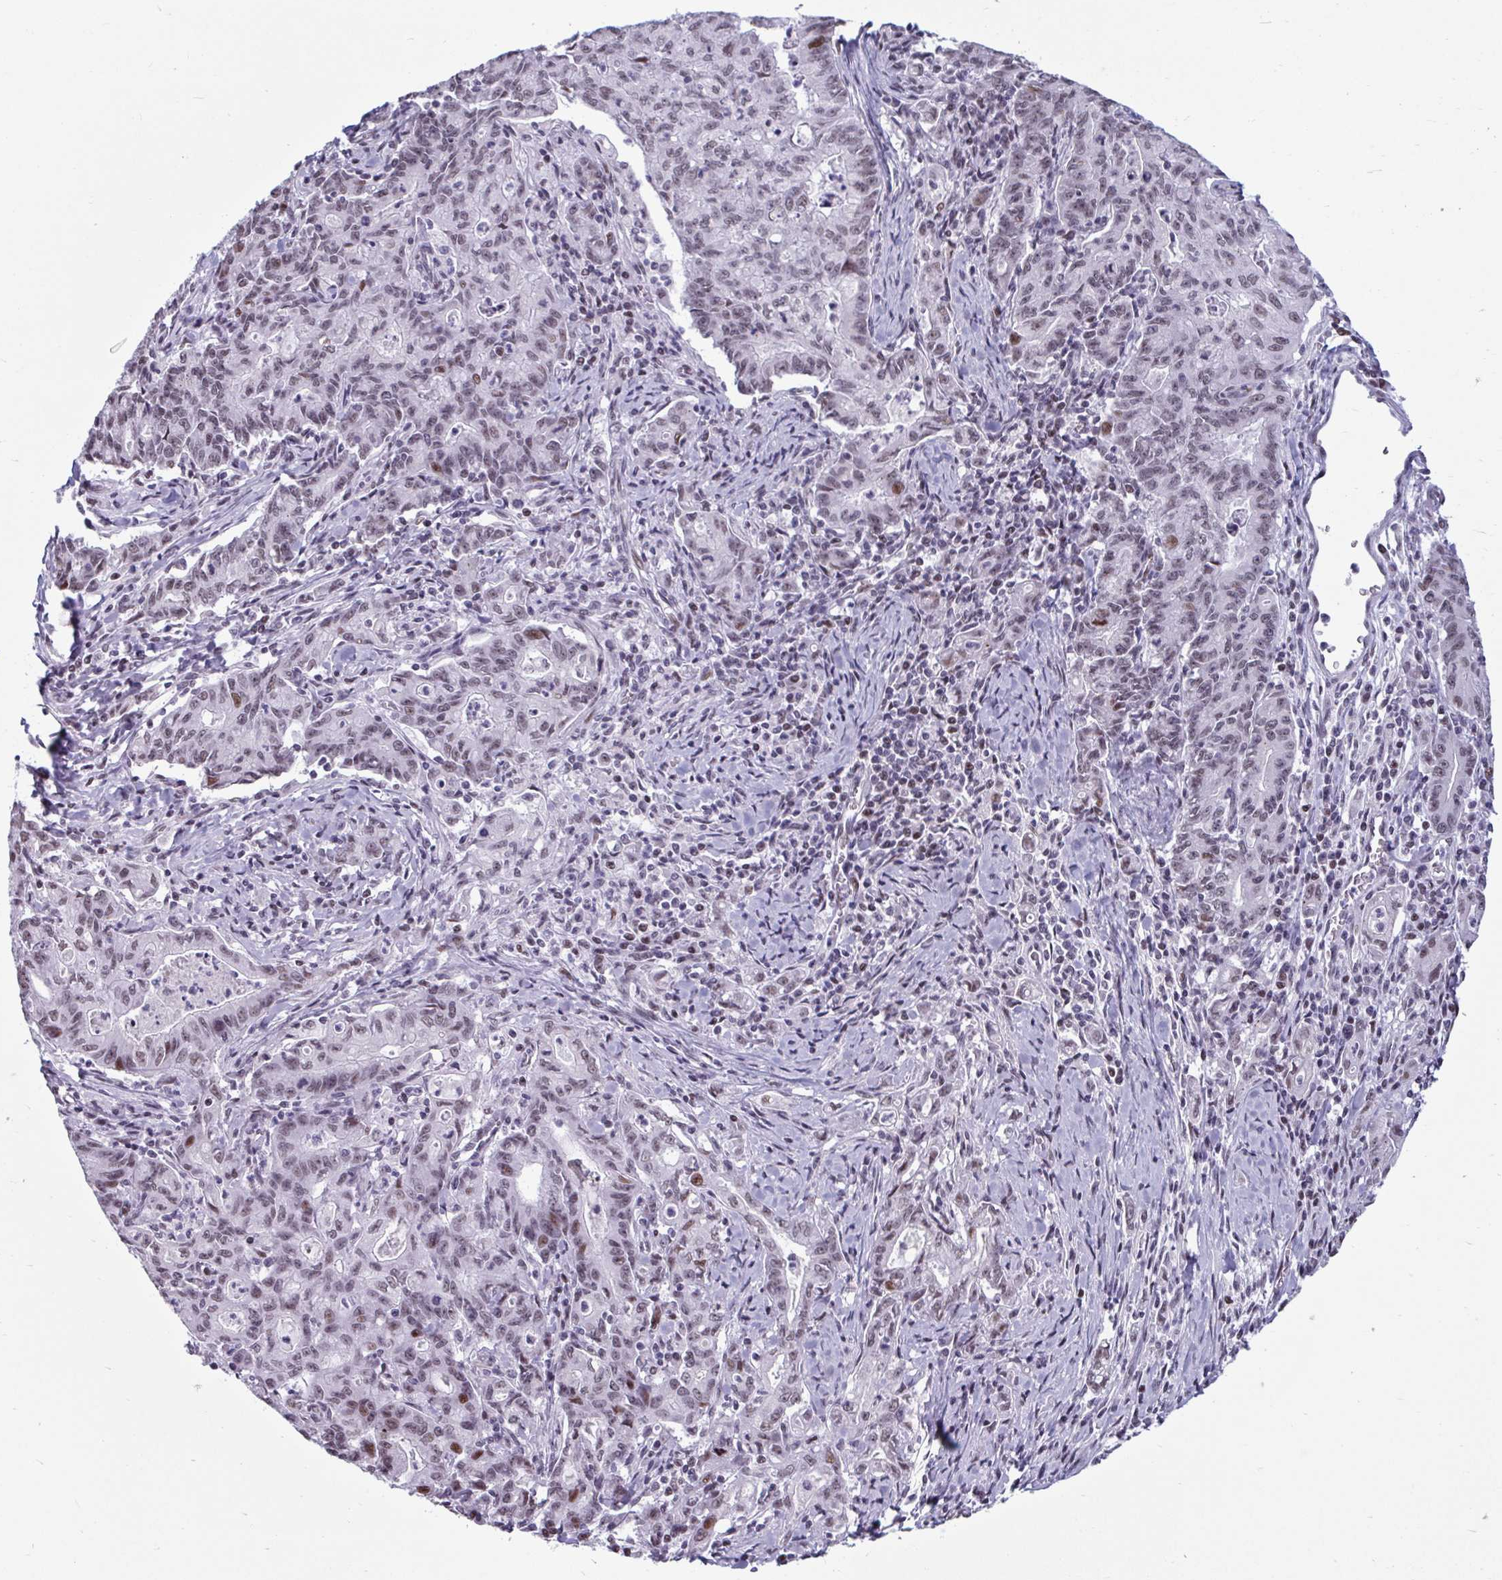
{"staining": {"intensity": "moderate", "quantity": "25%-75%", "location": "nuclear"}, "tissue": "stomach cancer", "cell_type": "Tumor cells", "image_type": "cancer", "snomed": [{"axis": "morphology", "description": "Adenocarcinoma, NOS"}, {"axis": "topography", "description": "Stomach, upper"}], "caption": "DAB immunohistochemical staining of human adenocarcinoma (stomach) displays moderate nuclear protein expression in approximately 25%-75% of tumor cells. Immunohistochemistry (ihc) stains the protein of interest in brown and the nuclei are stained blue.", "gene": "HSD17B6", "patient": {"sex": "female", "age": 79}}